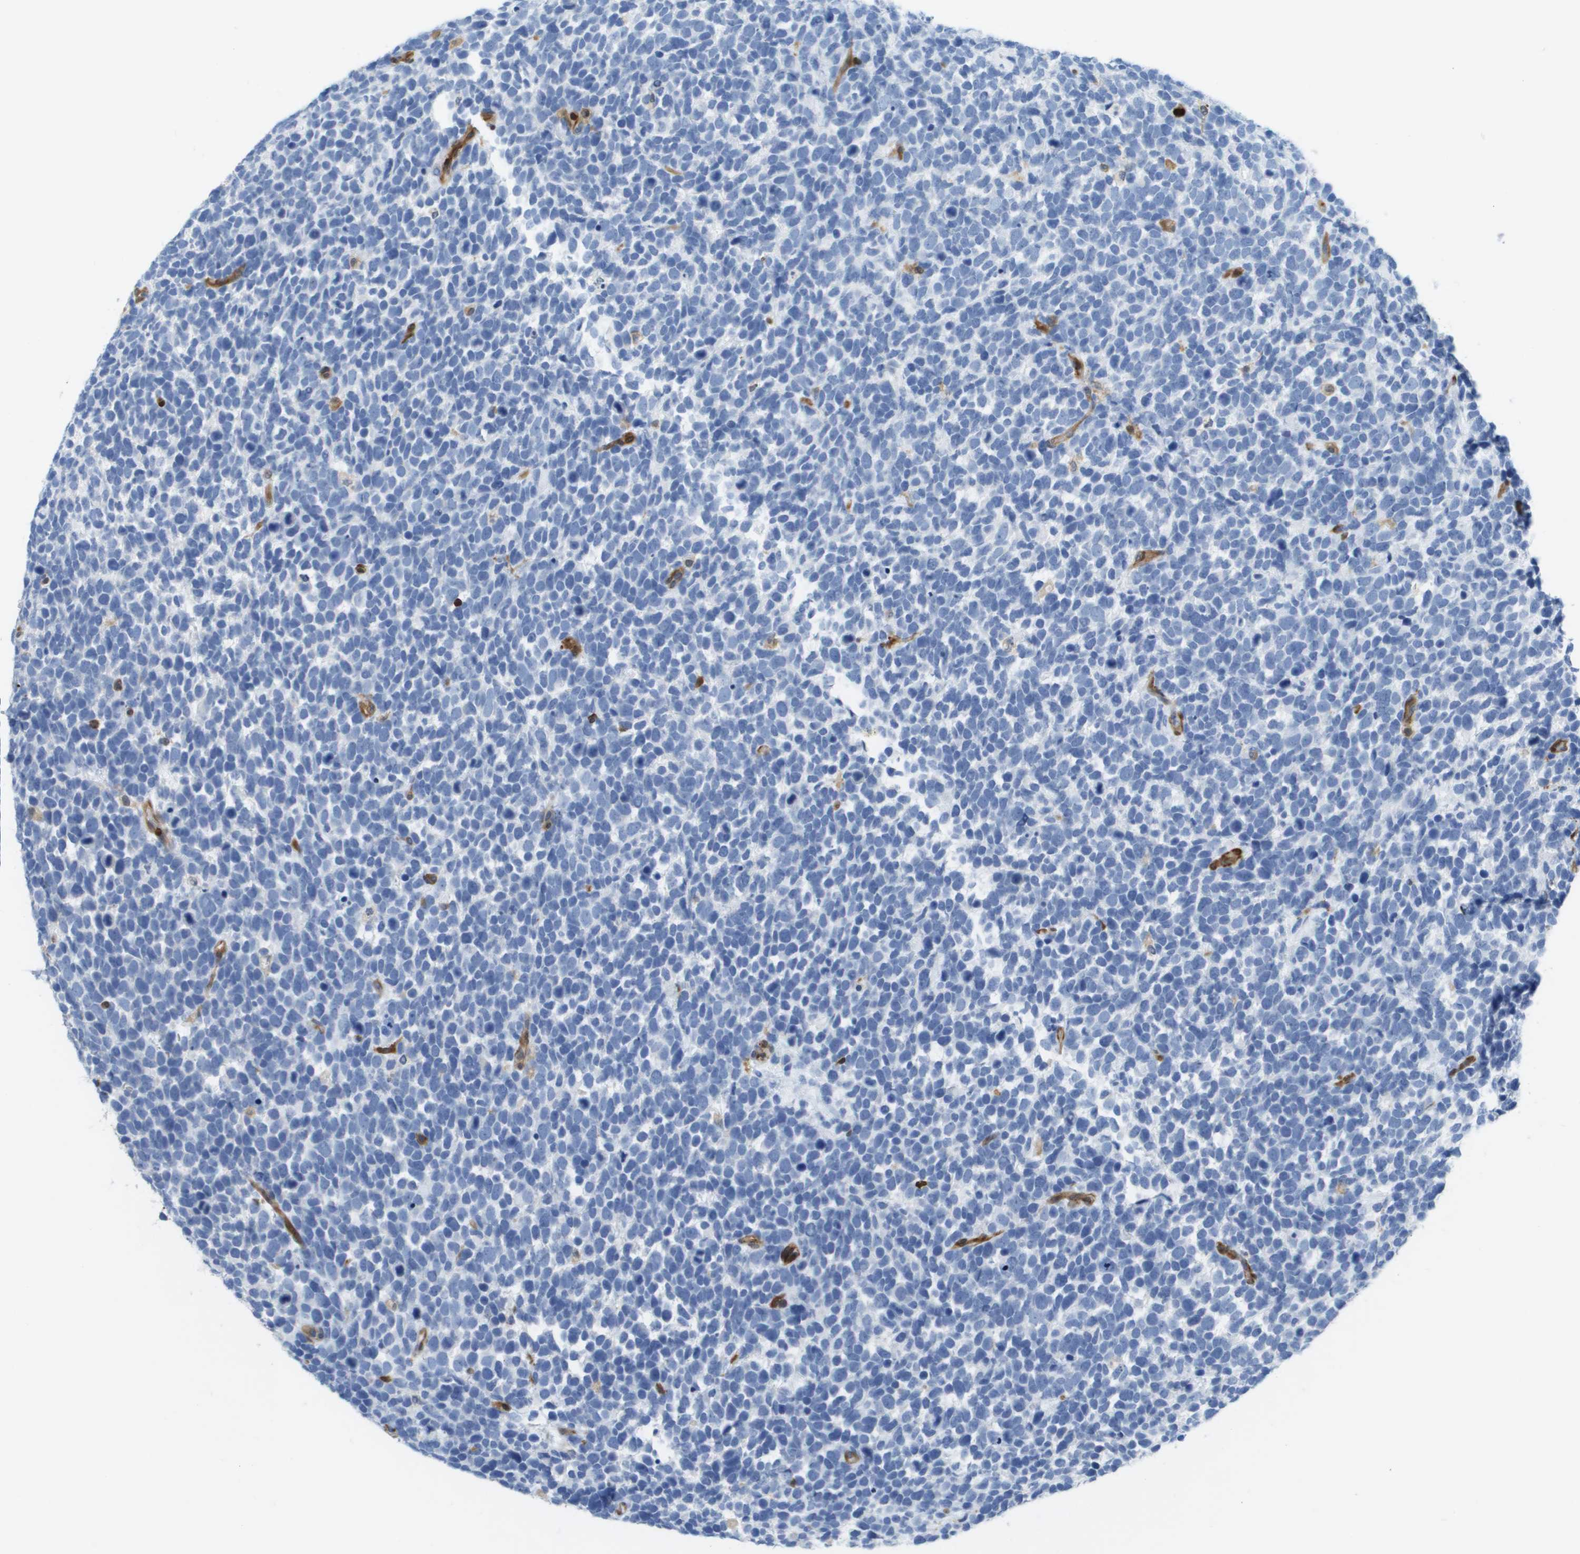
{"staining": {"intensity": "negative", "quantity": "none", "location": "none"}, "tissue": "urothelial cancer", "cell_type": "Tumor cells", "image_type": "cancer", "snomed": [{"axis": "morphology", "description": "Urothelial carcinoma, High grade"}, {"axis": "topography", "description": "Urinary bladder"}], "caption": "This image is of urothelial cancer stained with immunohistochemistry (IHC) to label a protein in brown with the nuclei are counter-stained blue. There is no expression in tumor cells. (DAB (3,3'-diaminobenzidine) immunohistochemistry (IHC) with hematoxylin counter stain).", "gene": "DOCK5", "patient": {"sex": "female", "age": 82}}